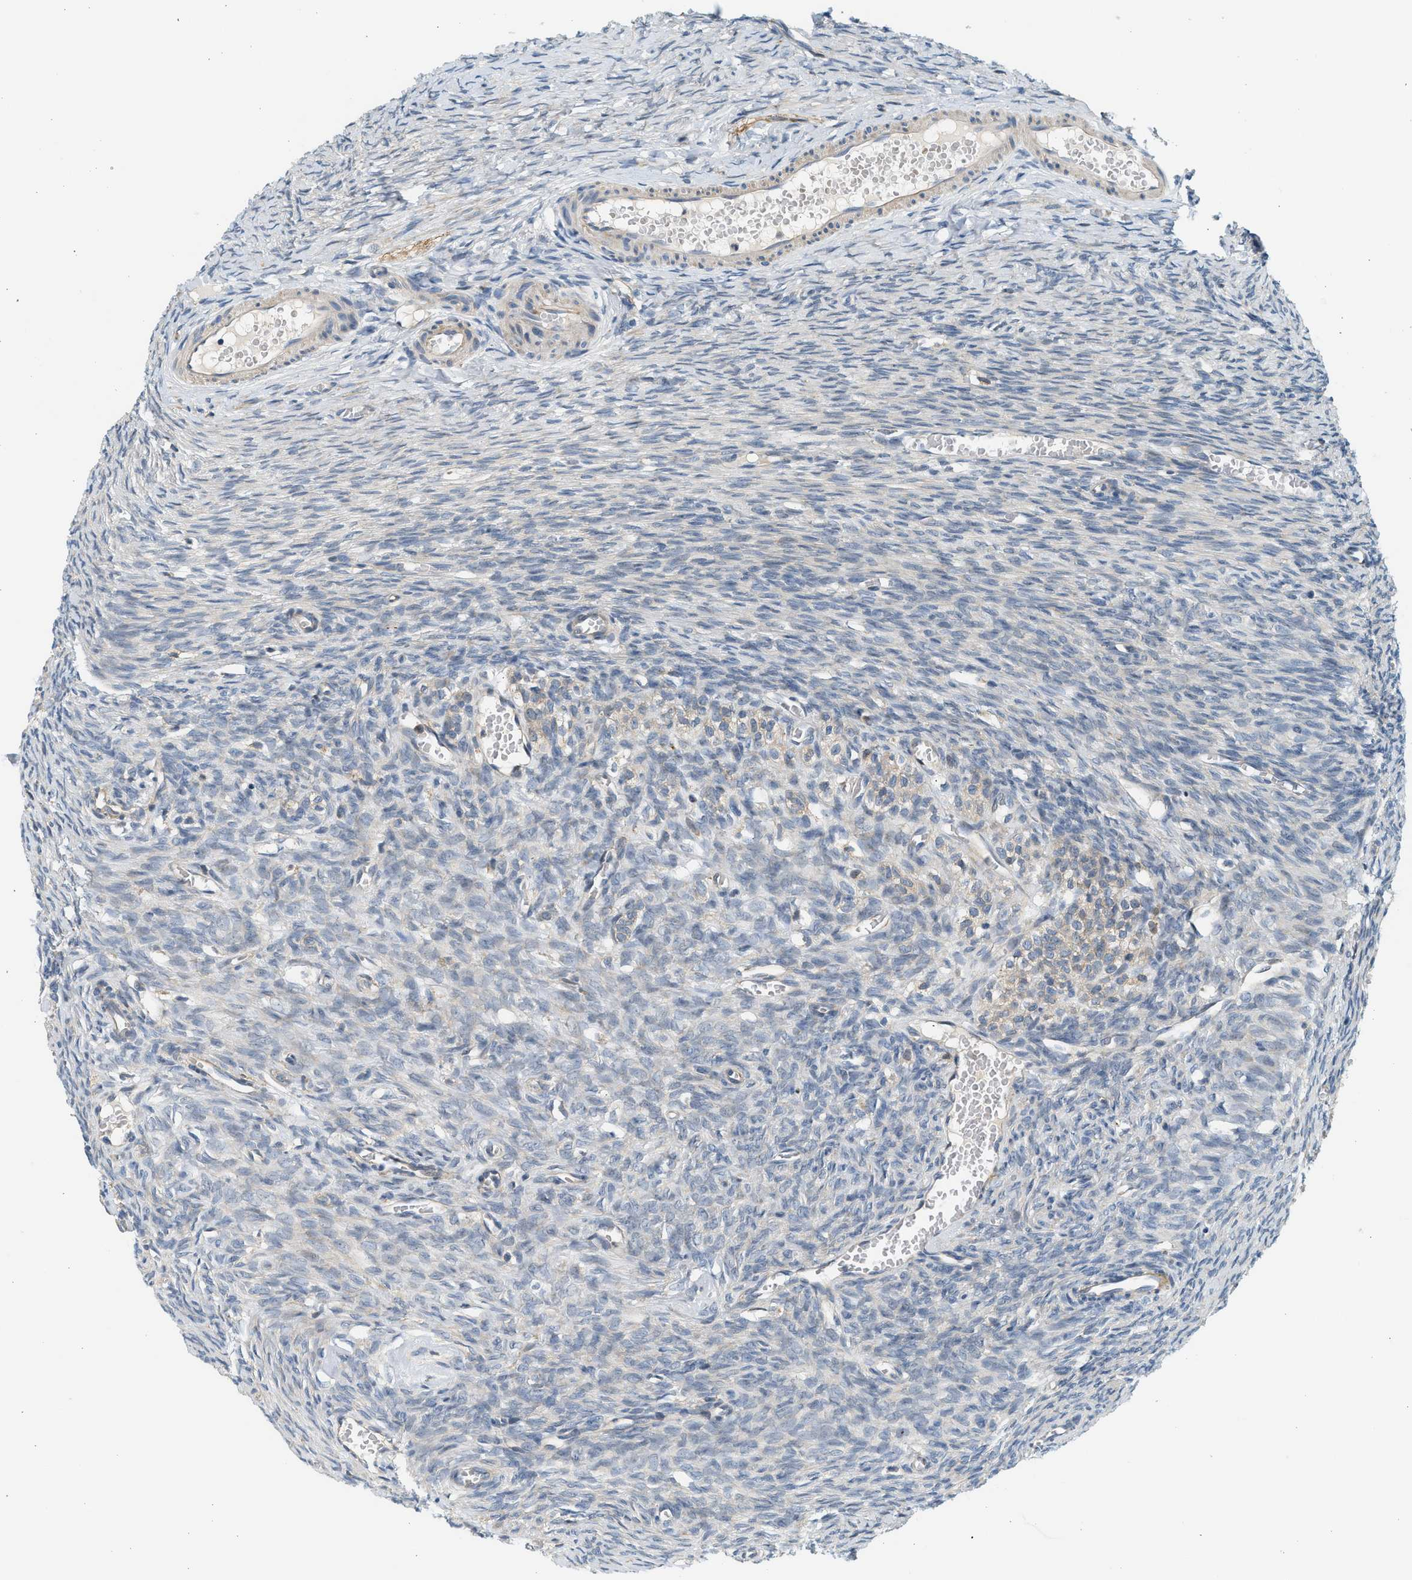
{"staining": {"intensity": "weak", "quantity": "25%-75%", "location": "cytoplasmic/membranous"}, "tissue": "ovary", "cell_type": "Follicle cells", "image_type": "normal", "snomed": [{"axis": "morphology", "description": "Normal tissue, NOS"}, {"axis": "topography", "description": "Ovary"}], "caption": "Ovary stained for a protein displays weak cytoplasmic/membranous positivity in follicle cells. (Brightfield microscopy of DAB IHC at high magnification).", "gene": "KDELR2", "patient": {"sex": "female", "age": 27}}